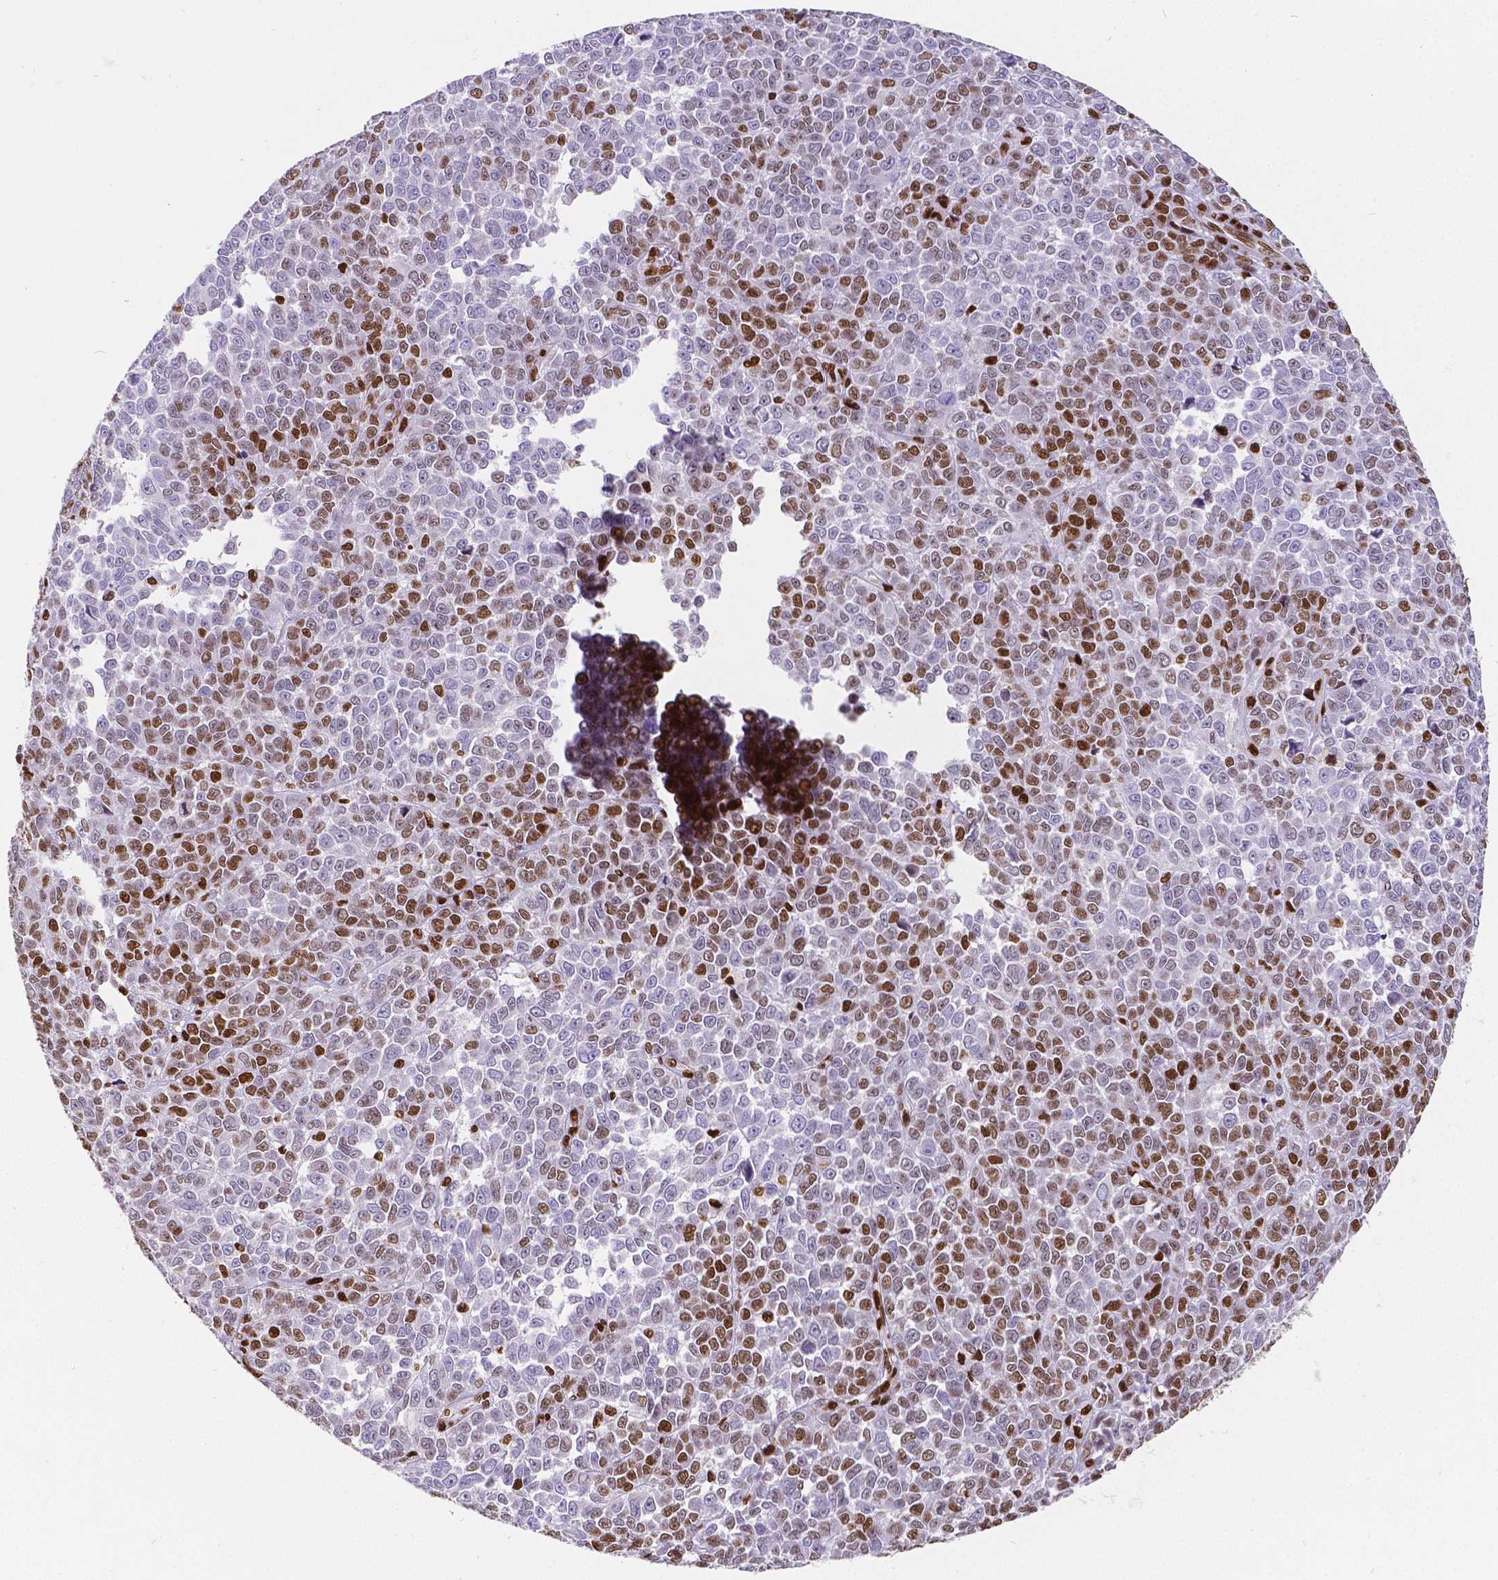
{"staining": {"intensity": "moderate", "quantity": "25%-75%", "location": "nuclear"}, "tissue": "melanoma", "cell_type": "Tumor cells", "image_type": "cancer", "snomed": [{"axis": "morphology", "description": "Malignant melanoma, NOS"}, {"axis": "topography", "description": "Skin"}], "caption": "This photomicrograph exhibits malignant melanoma stained with immunohistochemistry to label a protein in brown. The nuclear of tumor cells show moderate positivity for the protein. Nuclei are counter-stained blue.", "gene": "MEF2C", "patient": {"sex": "female", "age": 95}}